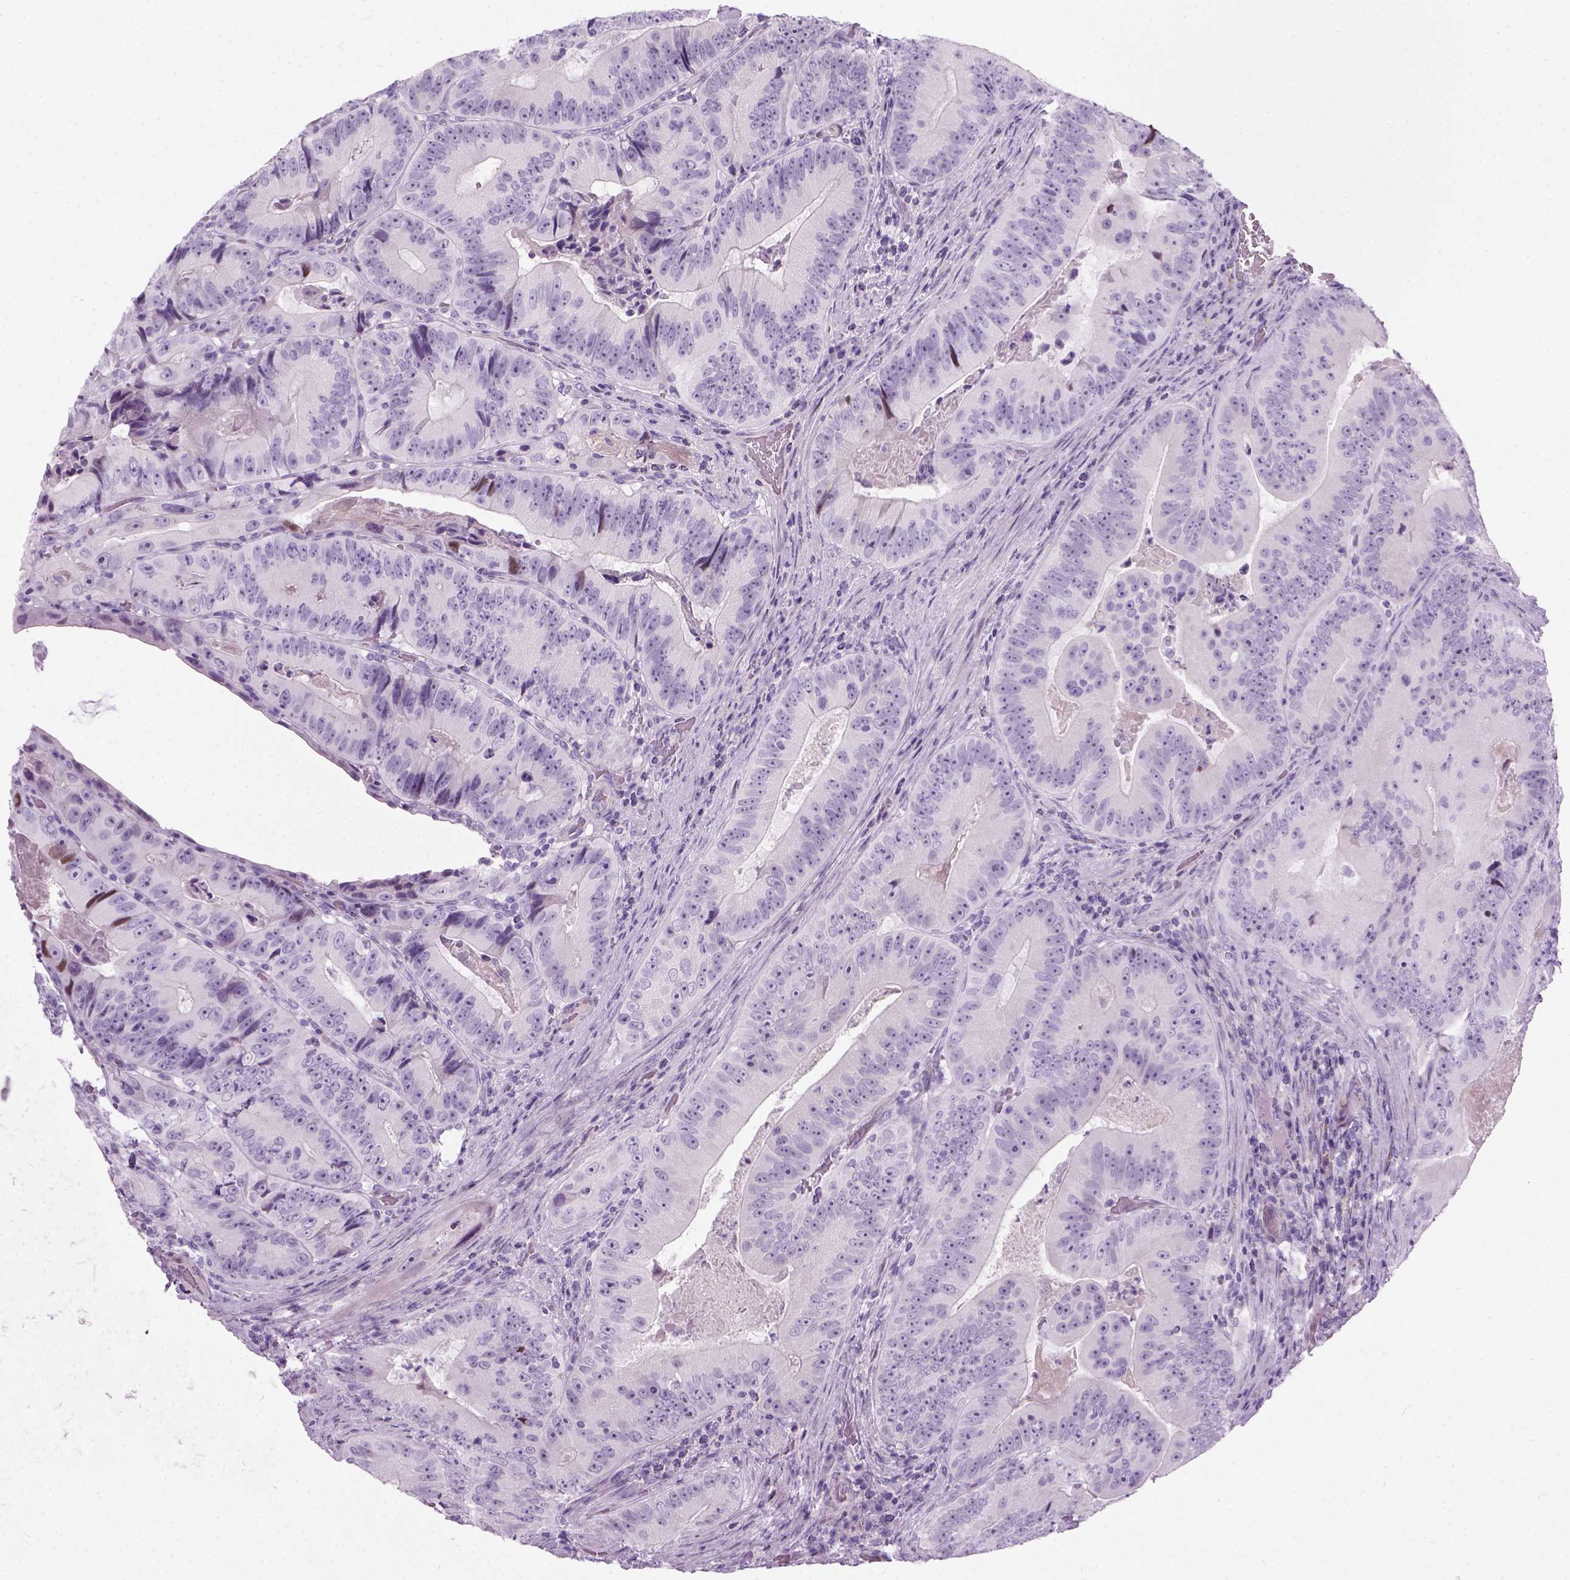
{"staining": {"intensity": "negative", "quantity": "none", "location": "none"}, "tissue": "colorectal cancer", "cell_type": "Tumor cells", "image_type": "cancer", "snomed": [{"axis": "morphology", "description": "Adenocarcinoma, NOS"}, {"axis": "topography", "description": "Colon"}], "caption": "High power microscopy photomicrograph of an IHC image of colorectal cancer (adenocarcinoma), revealing no significant positivity in tumor cells.", "gene": "AXDND1", "patient": {"sex": "female", "age": 86}}